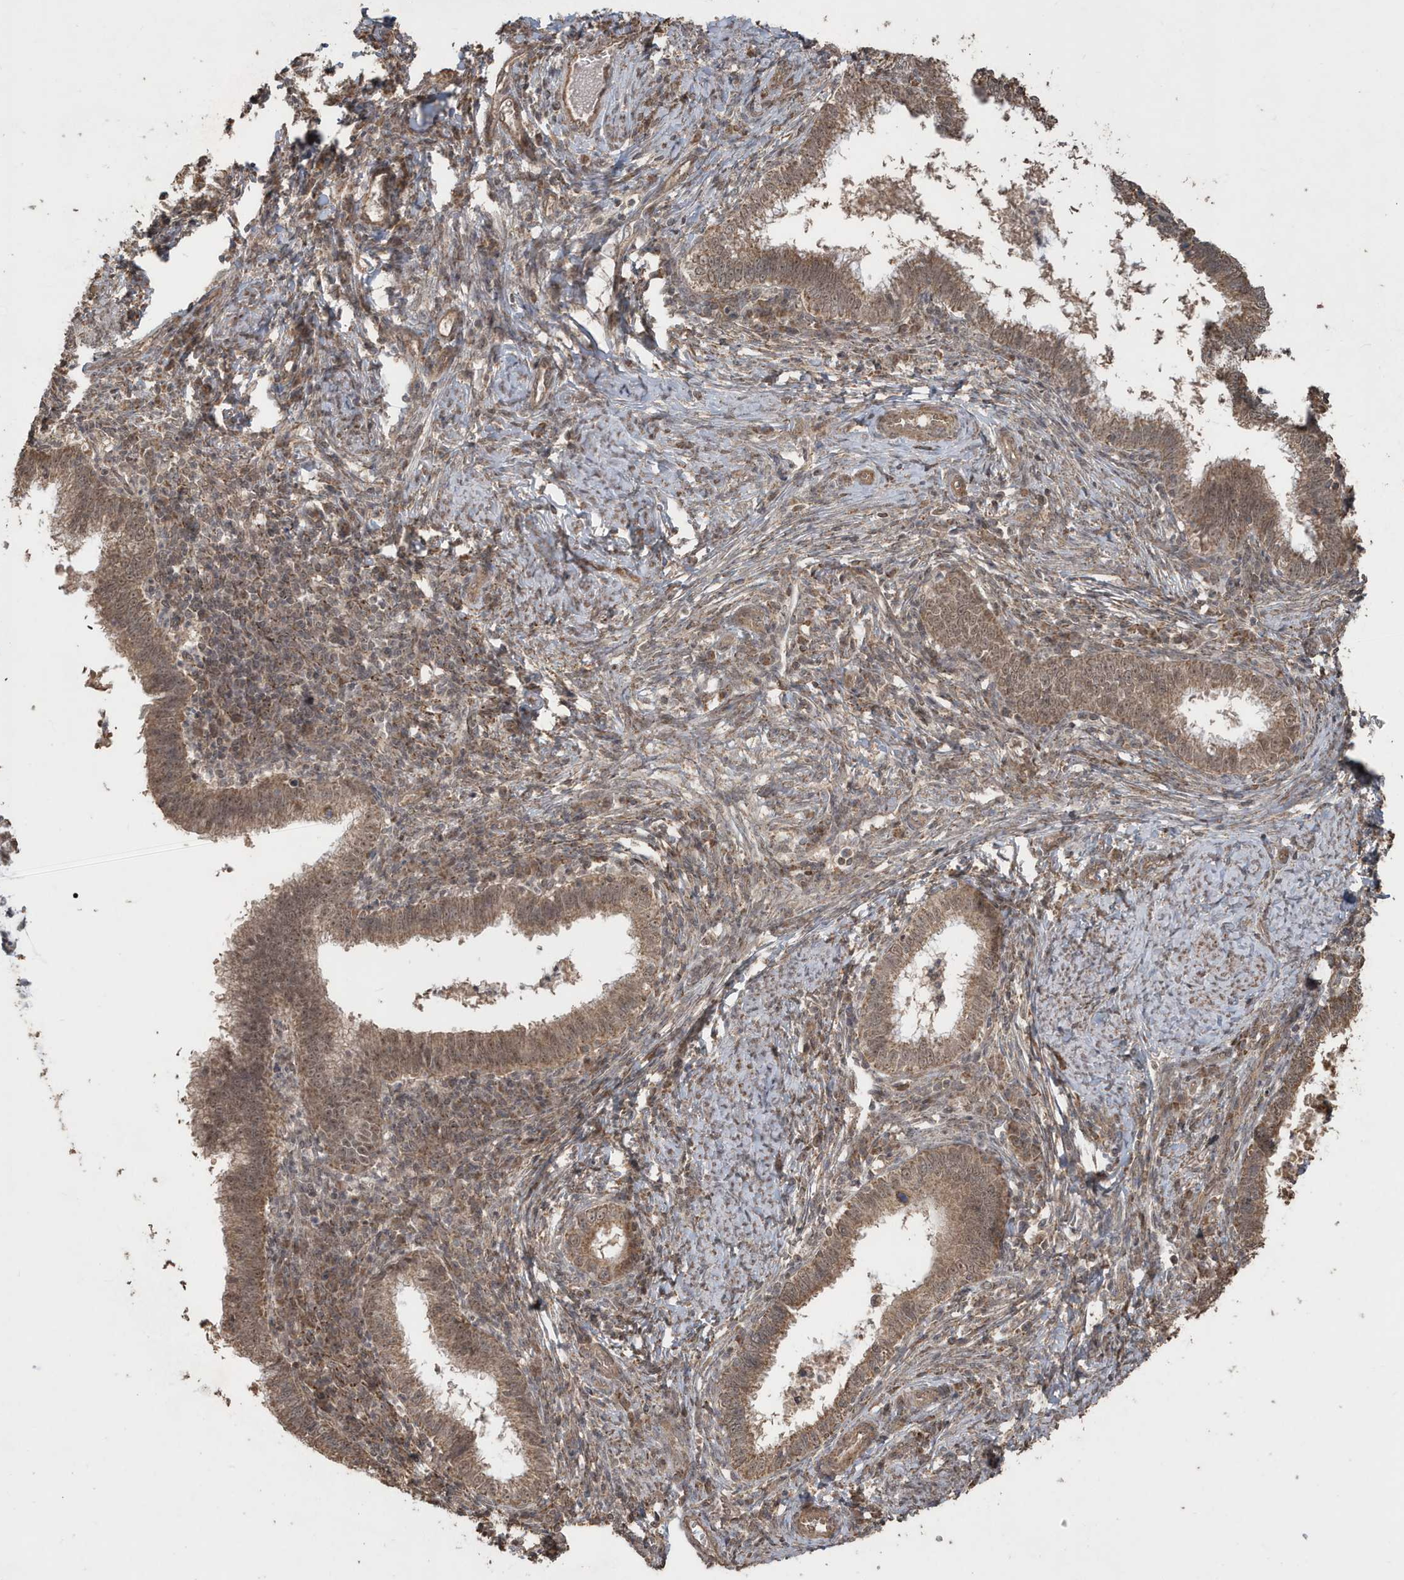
{"staining": {"intensity": "moderate", "quantity": ">75%", "location": "cytoplasmic/membranous,nuclear"}, "tissue": "cervical cancer", "cell_type": "Tumor cells", "image_type": "cancer", "snomed": [{"axis": "morphology", "description": "Adenocarcinoma, NOS"}, {"axis": "topography", "description": "Cervix"}], "caption": "This micrograph displays immunohistochemistry staining of human cervical adenocarcinoma, with medium moderate cytoplasmic/membranous and nuclear expression in about >75% of tumor cells.", "gene": "PAXBP1", "patient": {"sex": "female", "age": 36}}